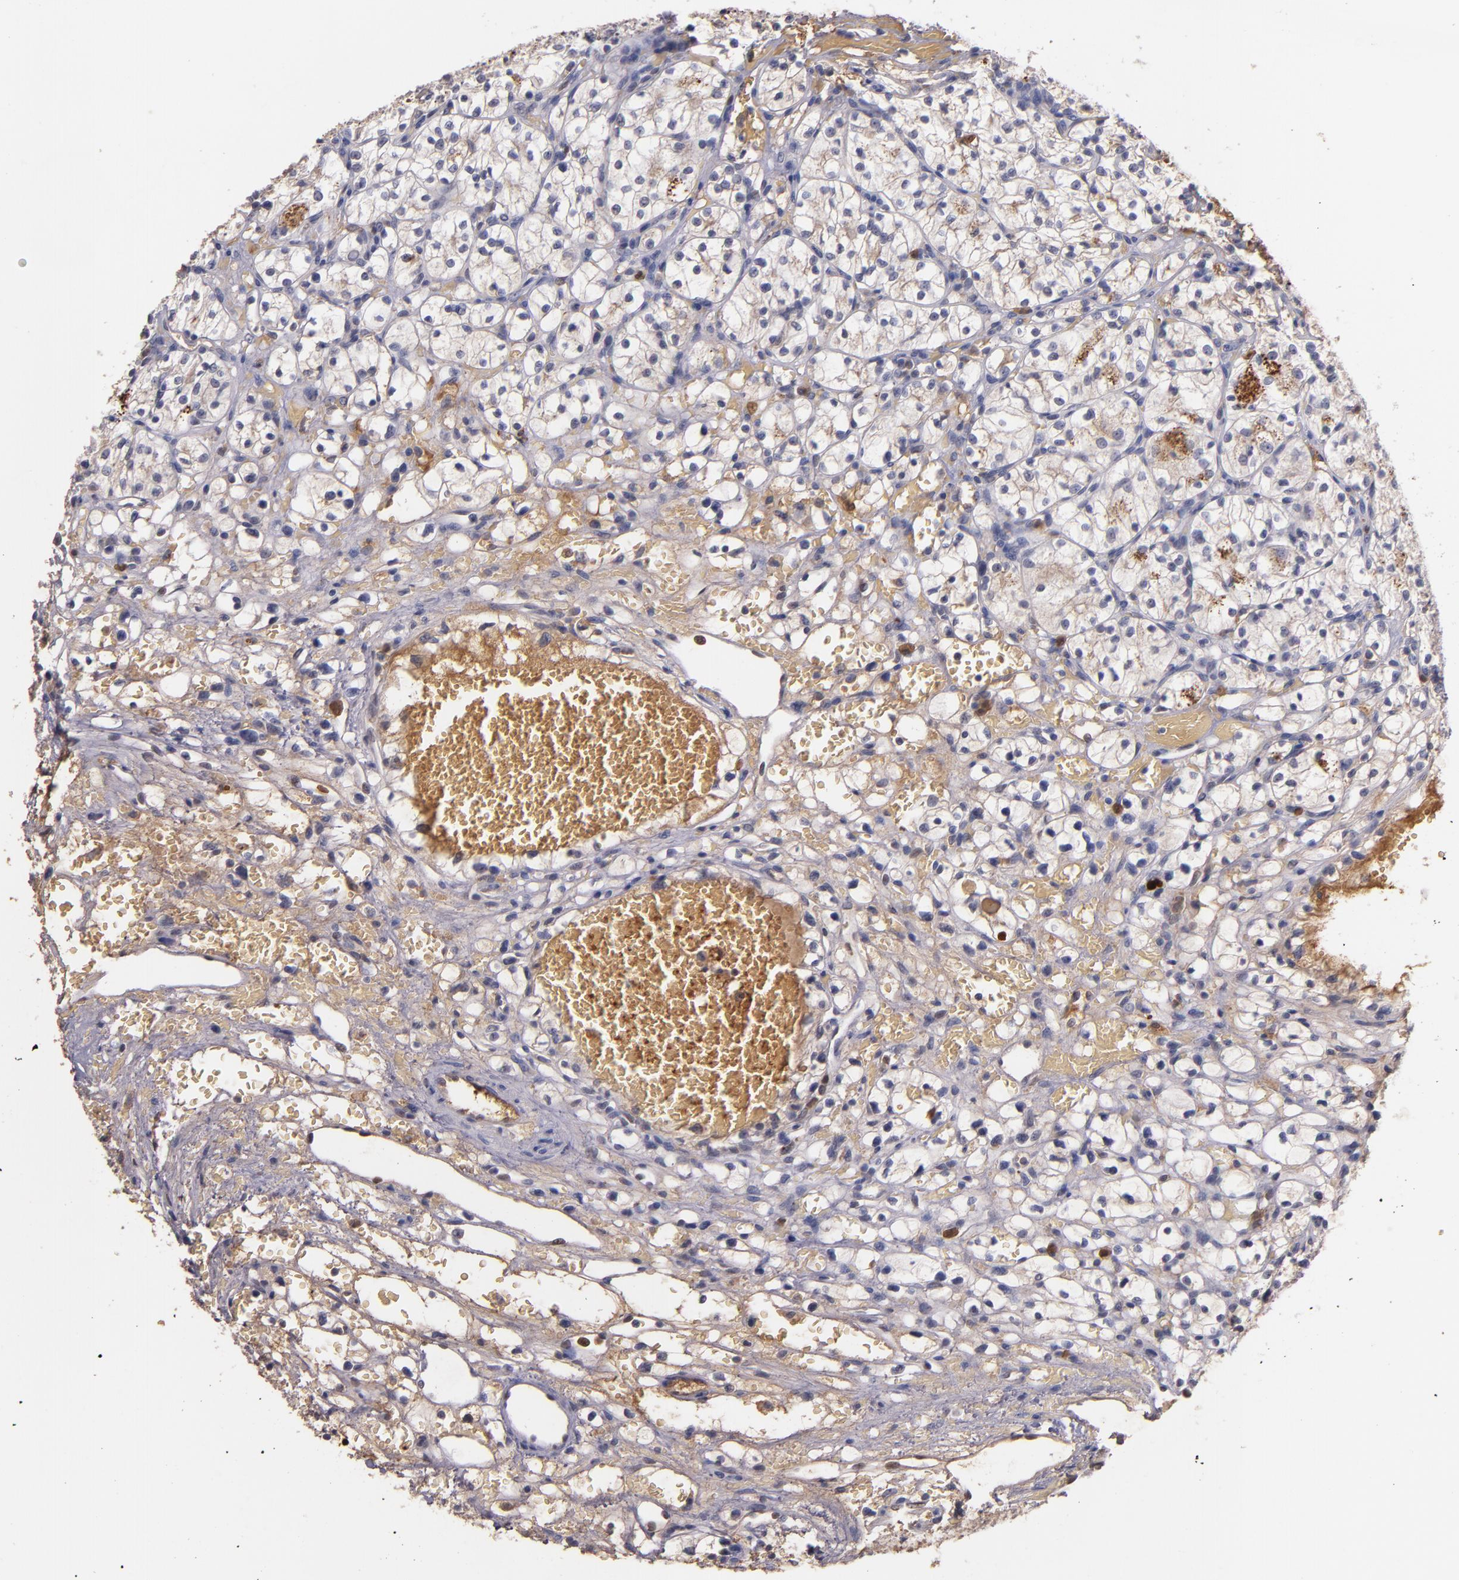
{"staining": {"intensity": "moderate", "quantity": "25%-75%", "location": "cytoplasmic/membranous"}, "tissue": "renal cancer", "cell_type": "Tumor cells", "image_type": "cancer", "snomed": [{"axis": "morphology", "description": "Adenocarcinoma, NOS"}, {"axis": "topography", "description": "Kidney"}], "caption": "Immunohistochemistry (IHC) of adenocarcinoma (renal) displays medium levels of moderate cytoplasmic/membranous positivity in about 25%-75% of tumor cells.", "gene": "PTS", "patient": {"sex": "female", "age": 60}}